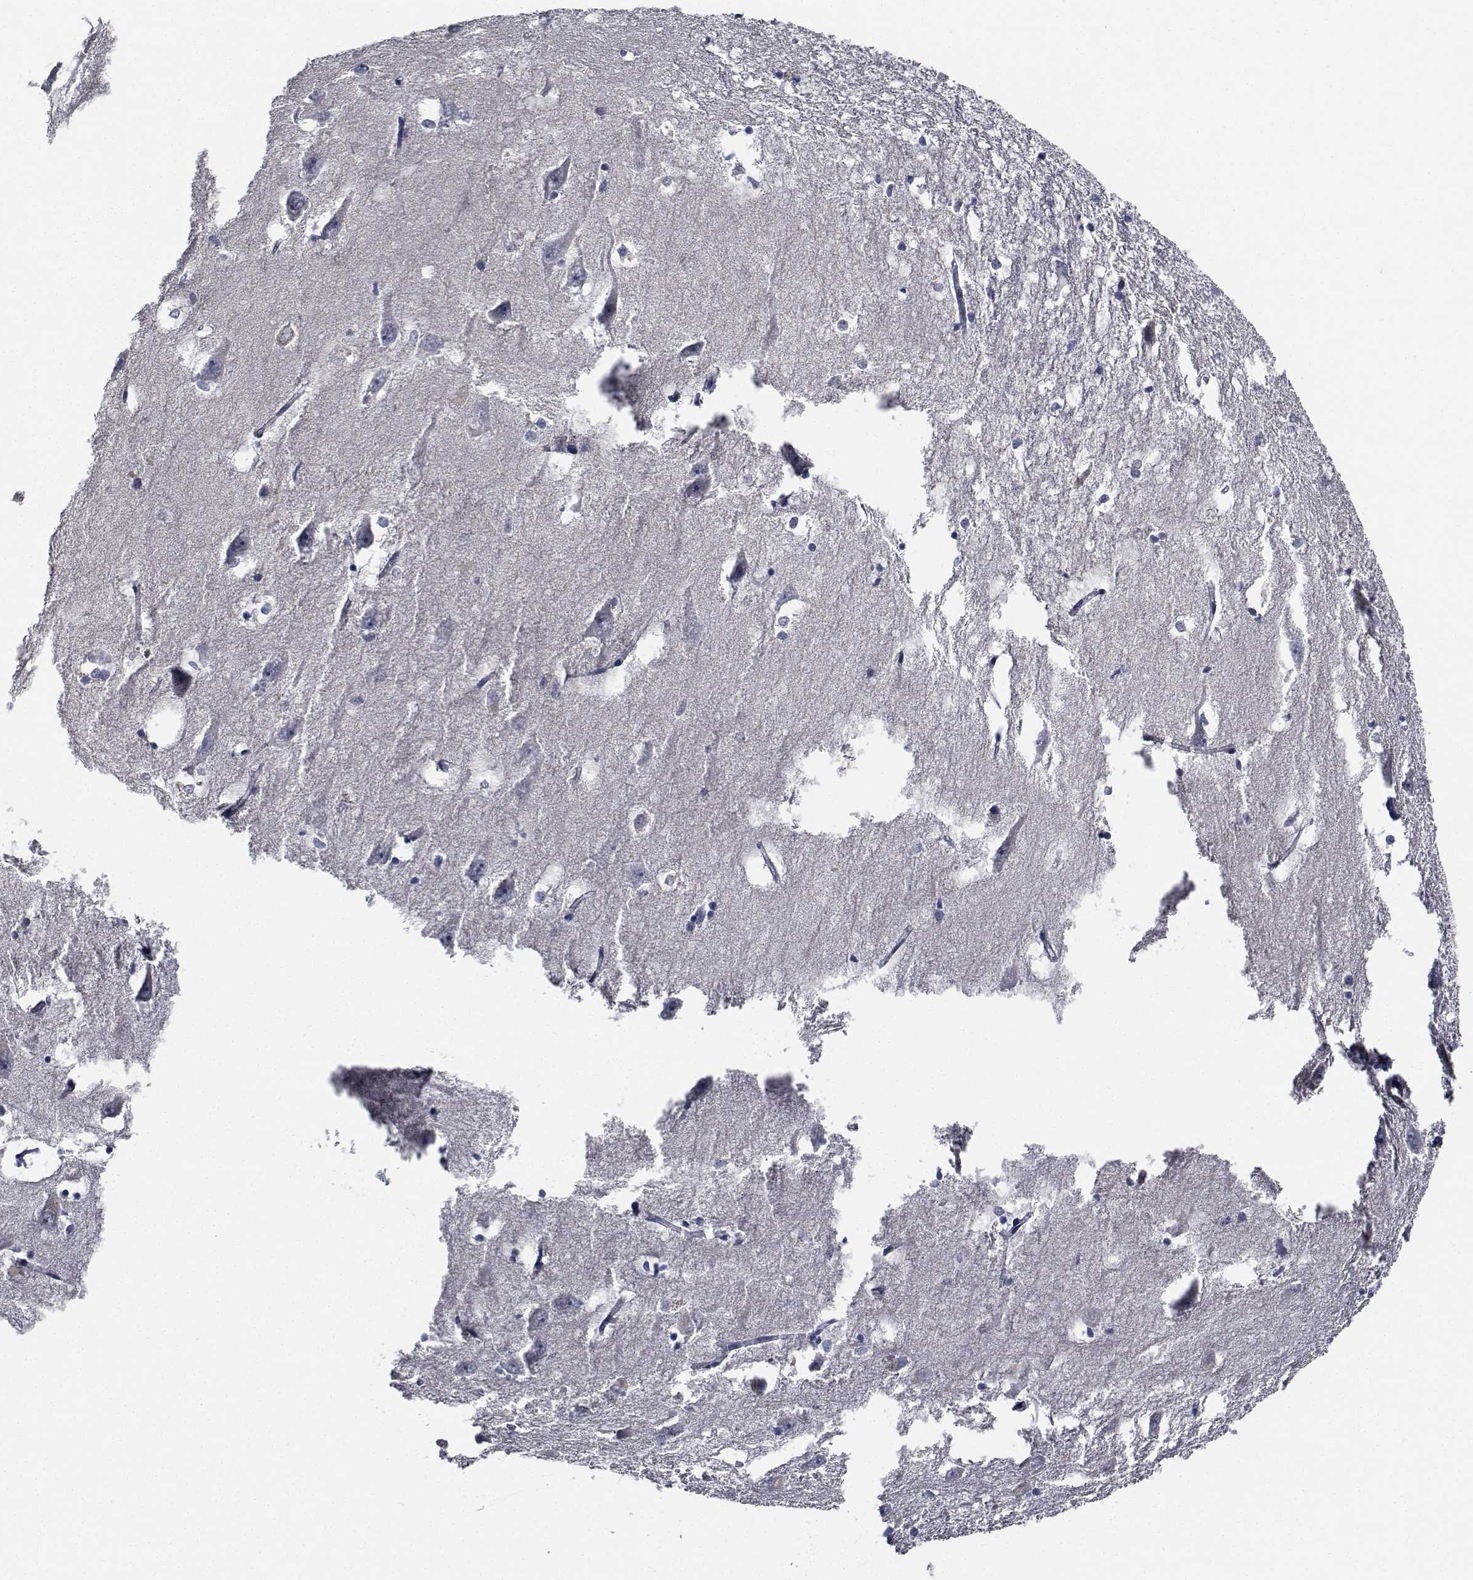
{"staining": {"intensity": "negative", "quantity": "none", "location": "none"}, "tissue": "hippocampus", "cell_type": "Glial cells", "image_type": "normal", "snomed": [{"axis": "morphology", "description": "Normal tissue, NOS"}, {"axis": "topography", "description": "Lateral ventricle wall"}, {"axis": "topography", "description": "Hippocampus"}], "caption": "Immunohistochemical staining of unremarkable hippocampus exhibits no significant expression in glial cells.", "gene": "NVL", "patient": {"sex": "female", "age": 63}}